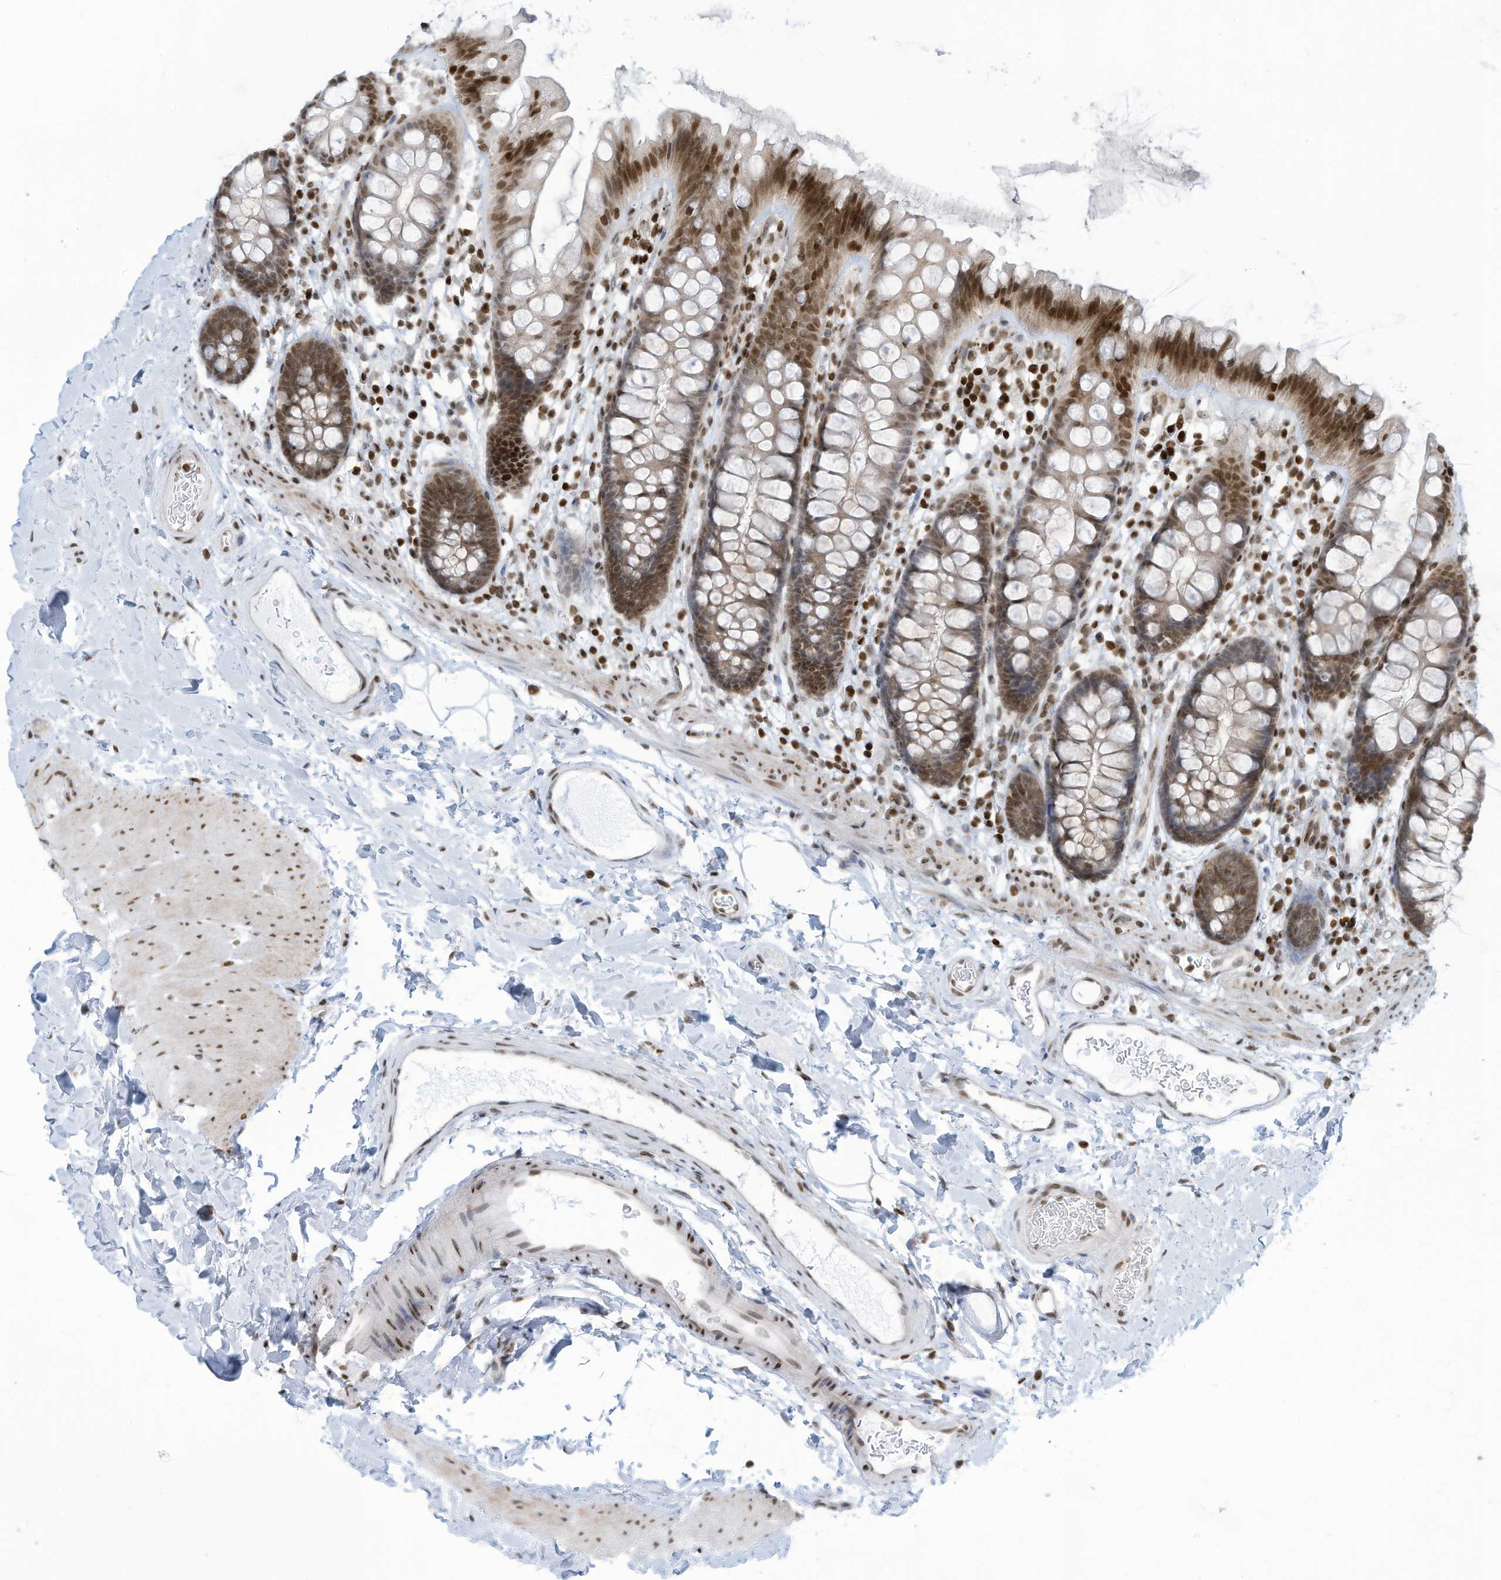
{"staining": {"intensity": "strong", "quantity": ">75%", "location": "nuclear"}, "tissue": "colon", "cell_type": "Endothelial cells", "image_type": "normal", "snomed": [{"axis": "morphology", "description": "Normal tissue, NOS"}, {"axis": "topography", "description": "Colon"}], "caption": "Protein staining demonstrates strong nuclear positivity in about >75% of endothelial cells in unremarkable colon.", "gene": "ADI1", "patient": {"sex": "female", "age": 62}}